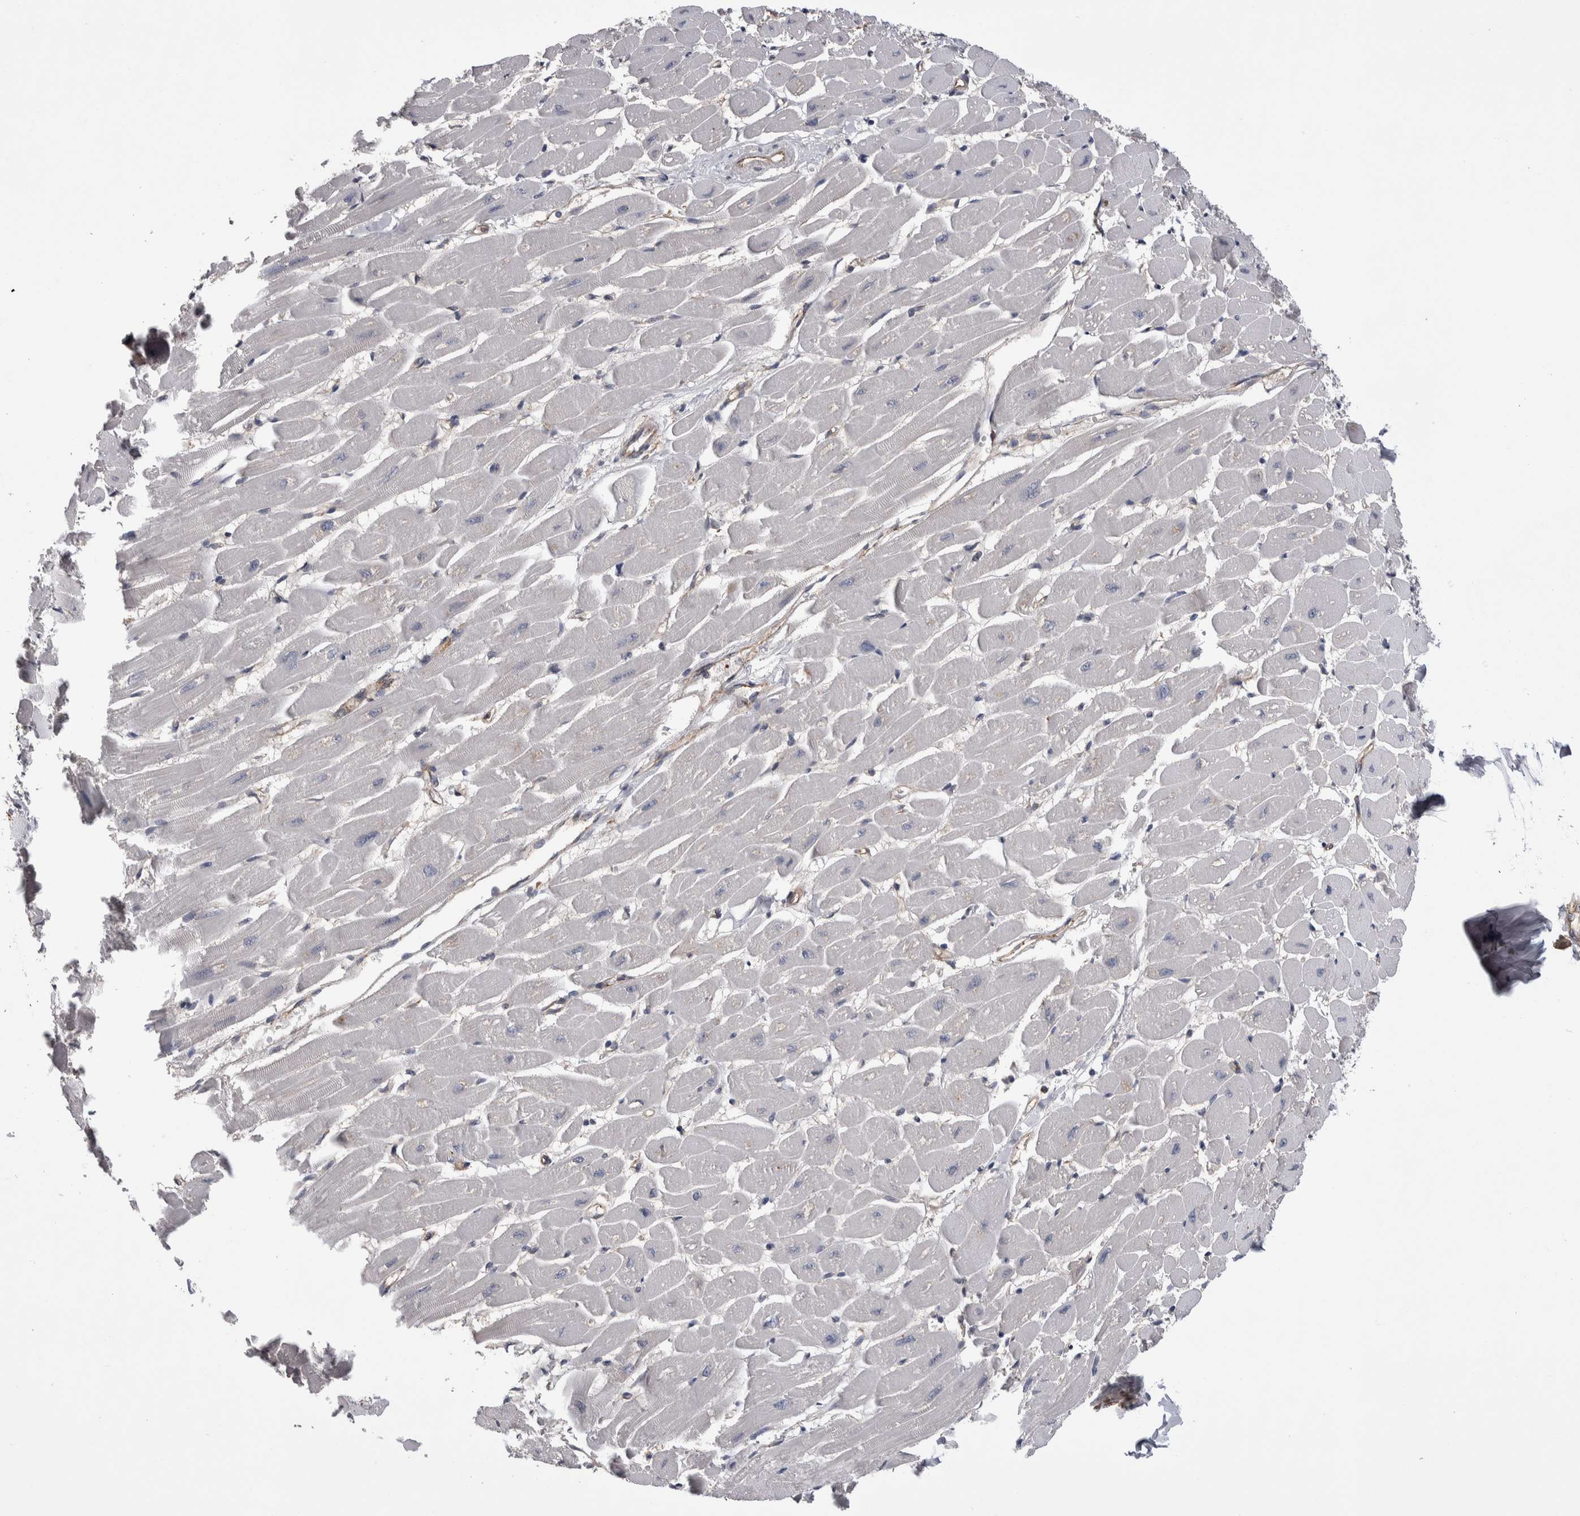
{"staining": {"intensity": "weak", "quantity": "<25%", "location": "cytoplasmic/membranous"}, "tissue": "heart muscle", "cell_type": "Cardiomyocytes", "image_type": "normal", "snomed": [{"axis": "morphology", "description": "Normal tissue, NOS"}, {"axis": "topography", "description": "Heart"}], "caption": "The photomicrograph exhibits no significant positivity in cardiomyocytes of heart muscle. (Immunohistochemistry (ihc), brightfield microscopy, high magnification).", "gene": "LIMA1", "patient": {"sex": "female", "age": 54}}